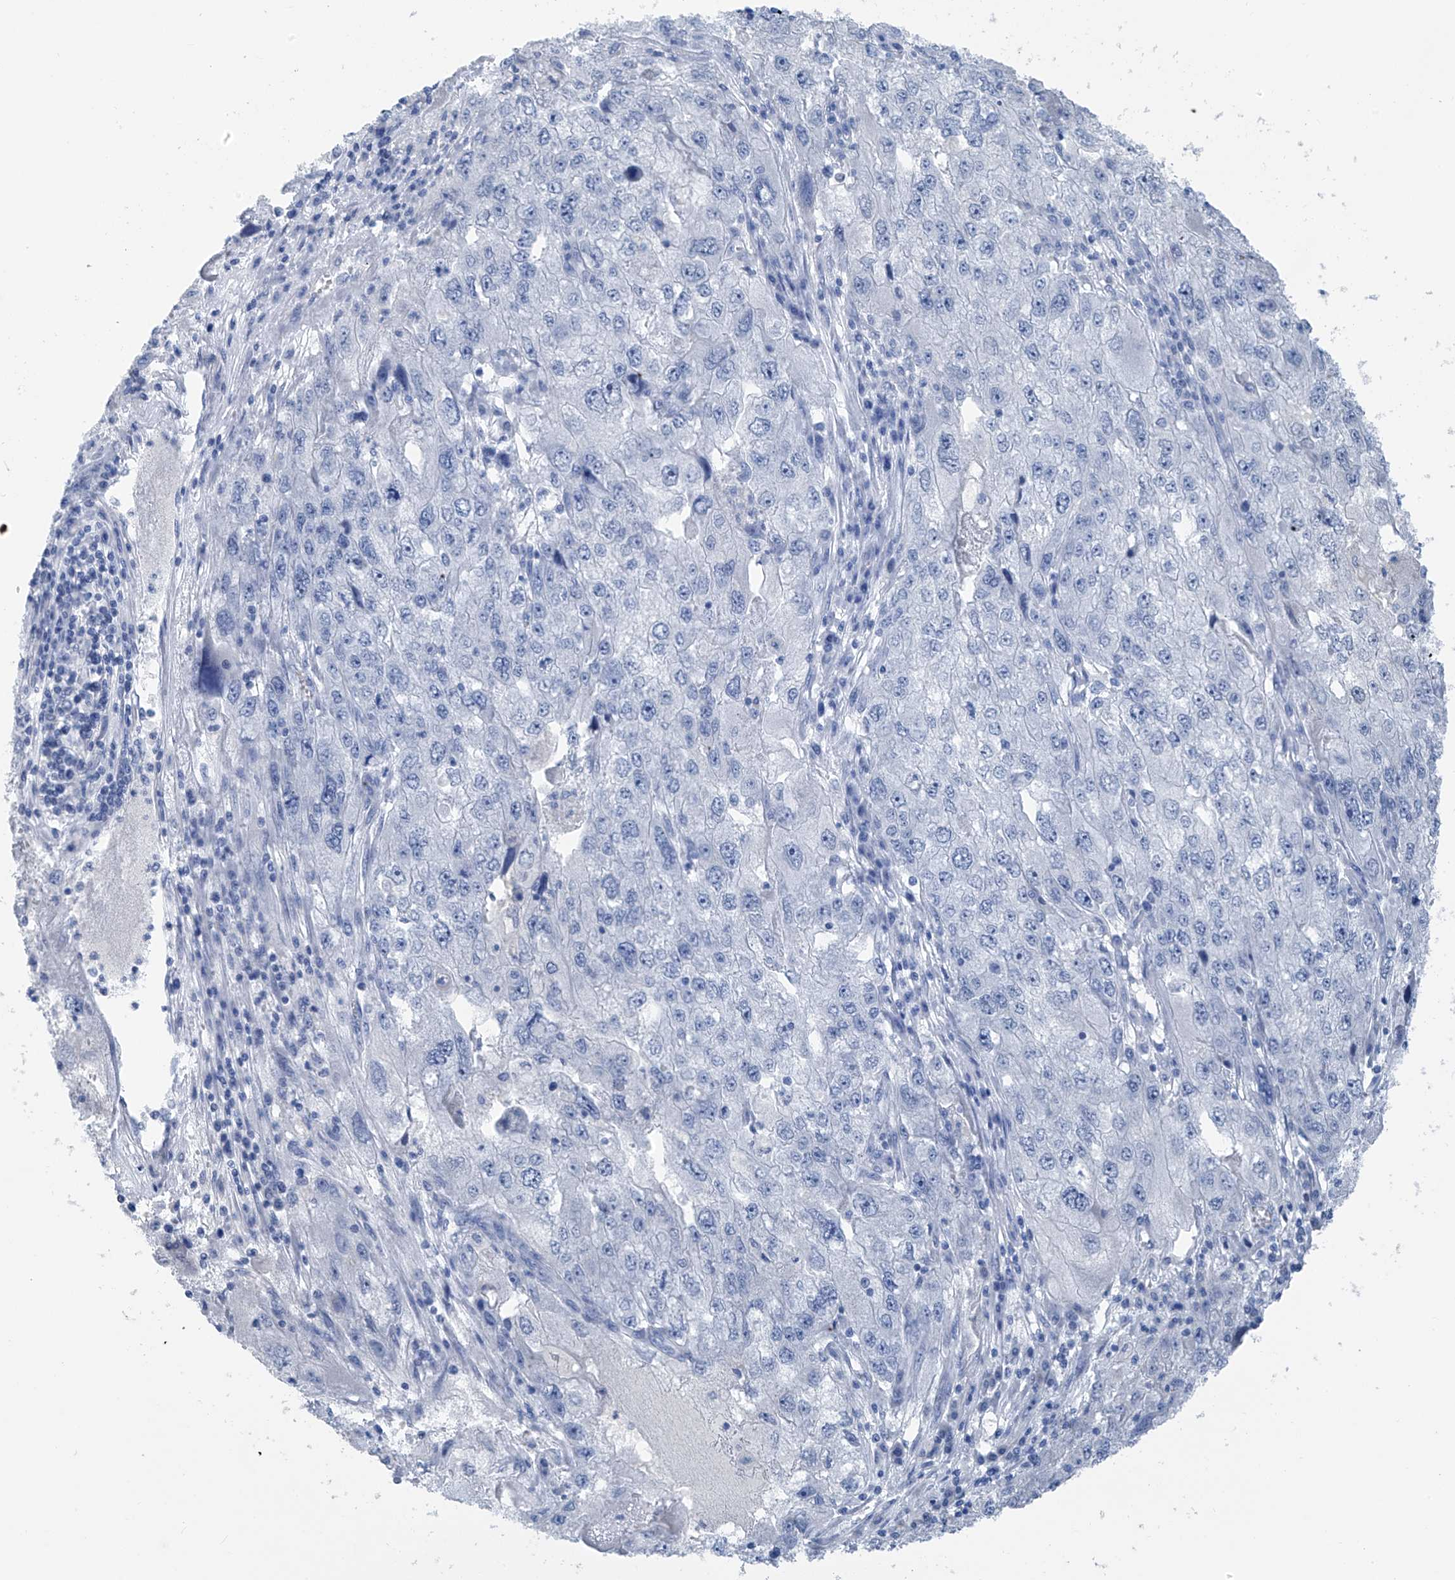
{"staining": {"intensity": "negative", "quantity": "none", "location": "none"}, "tissue": "endometrial cancer", "cell_type": "Tumor cells", "image_type": "cancer", "snomed": [{"axis": "morphology", "description": "Adenocarcinoma, NOS"}, {"axis": "topography", "description": "Endometrium"}], "caption": "High magnification brightfield microscopy of endometrial cancer stained with DAB (brown) and counterstained with hematoxylin (blue): tumor cells show no significant positivity.", "gene": "CYP4V2", "patient": {"sex": "female", "age": 49}}